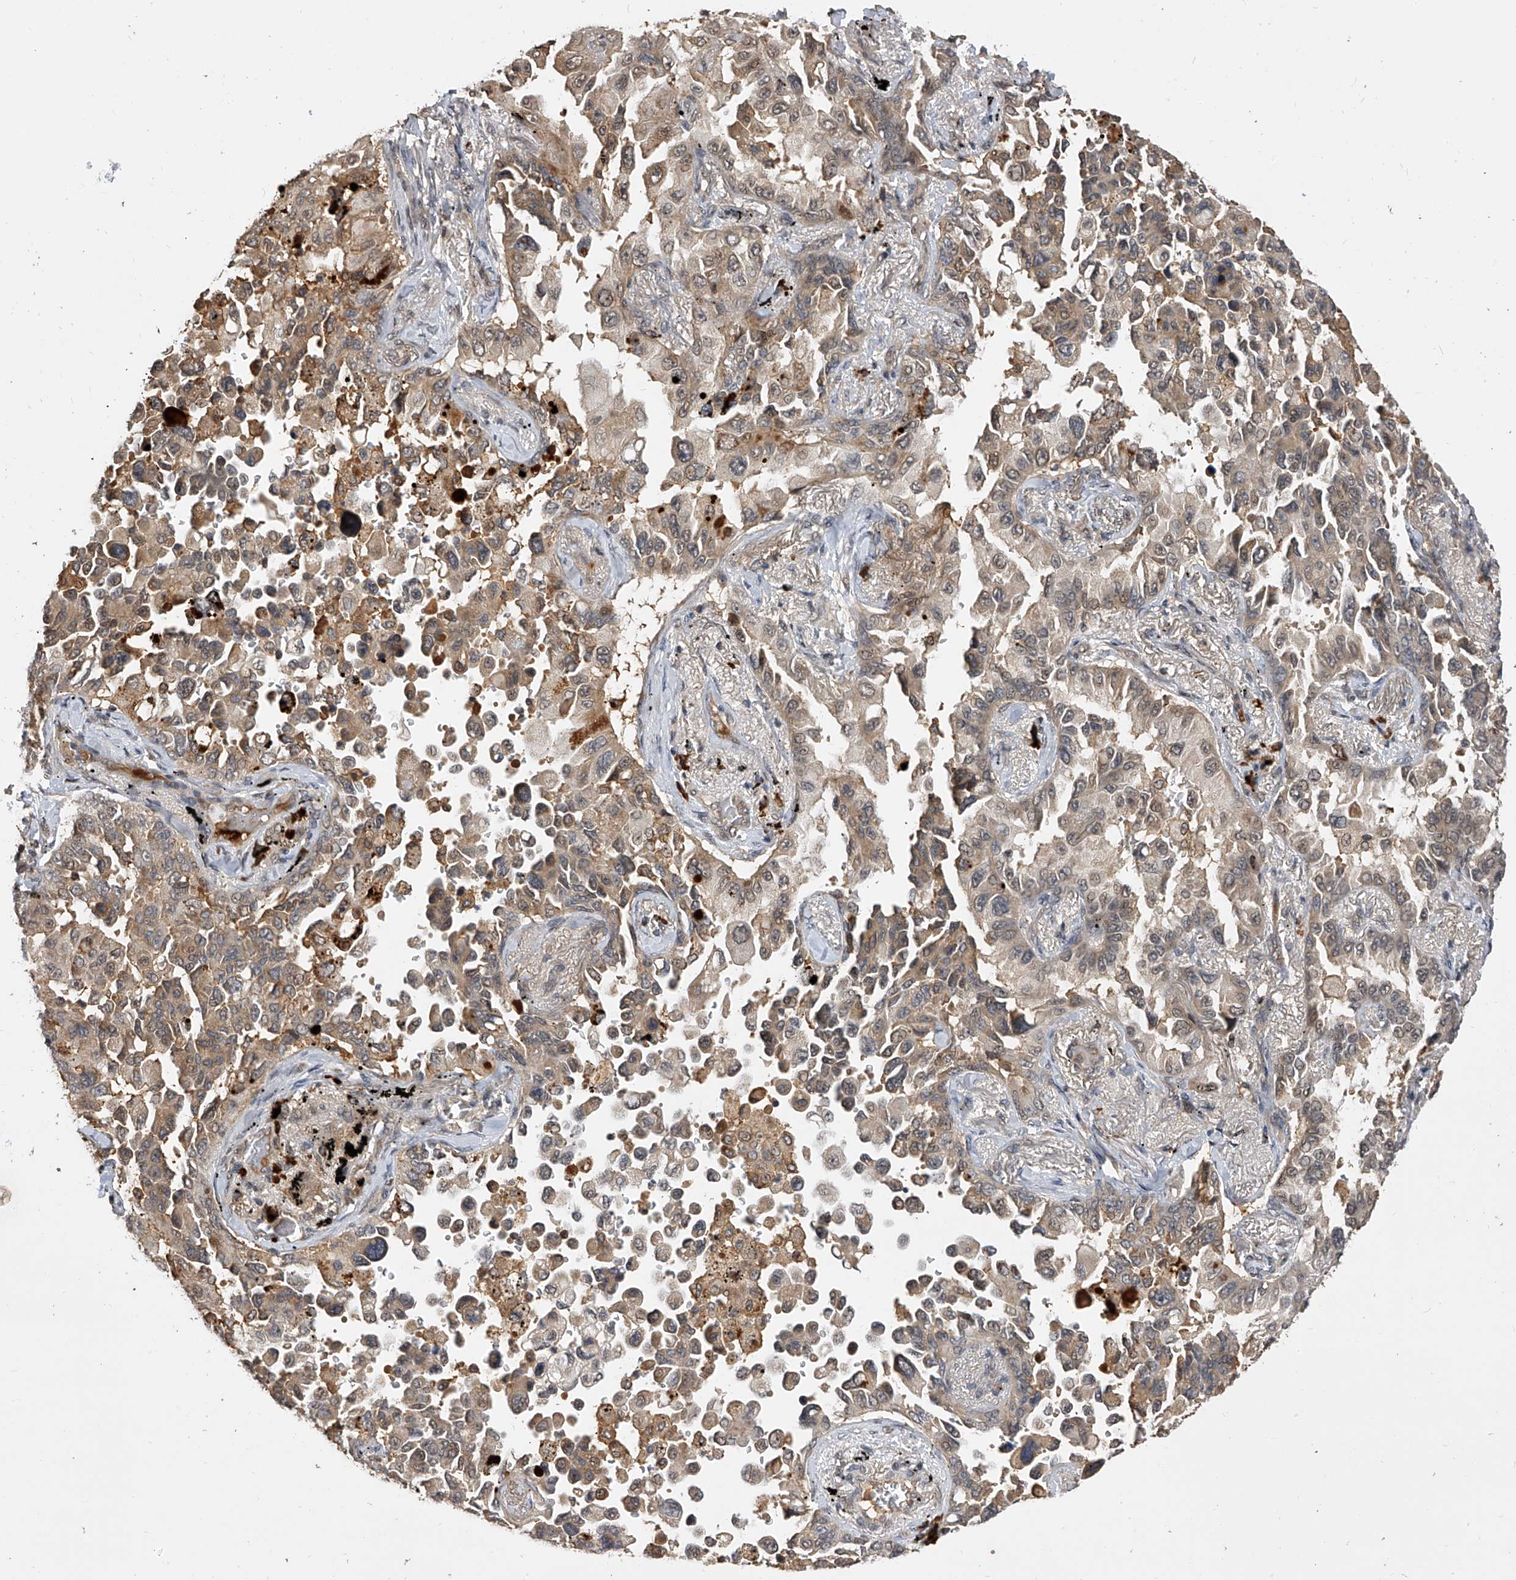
{"staining": {"intensity": "weak", "quantity": ">75%", "location": "cytoplasmic/membranous"}, "tissue": "lung cancer", "cell_type": "Tumor cells", "image_type": "cancer", "snomed": [{"axis": "morphology", "description": "Adenocarcinoma, NOS"}, {"axis": "topography", "description": "Lung"}], "caption": "This micrograph shows immunohistochemistry staining of lung adenocarcinoma, with low weak cytoplasmic/membranous staining in approximately >75% of tumor cells.", "gene": "CFAP410", "patient": {"sex": "female", "age": 67}}